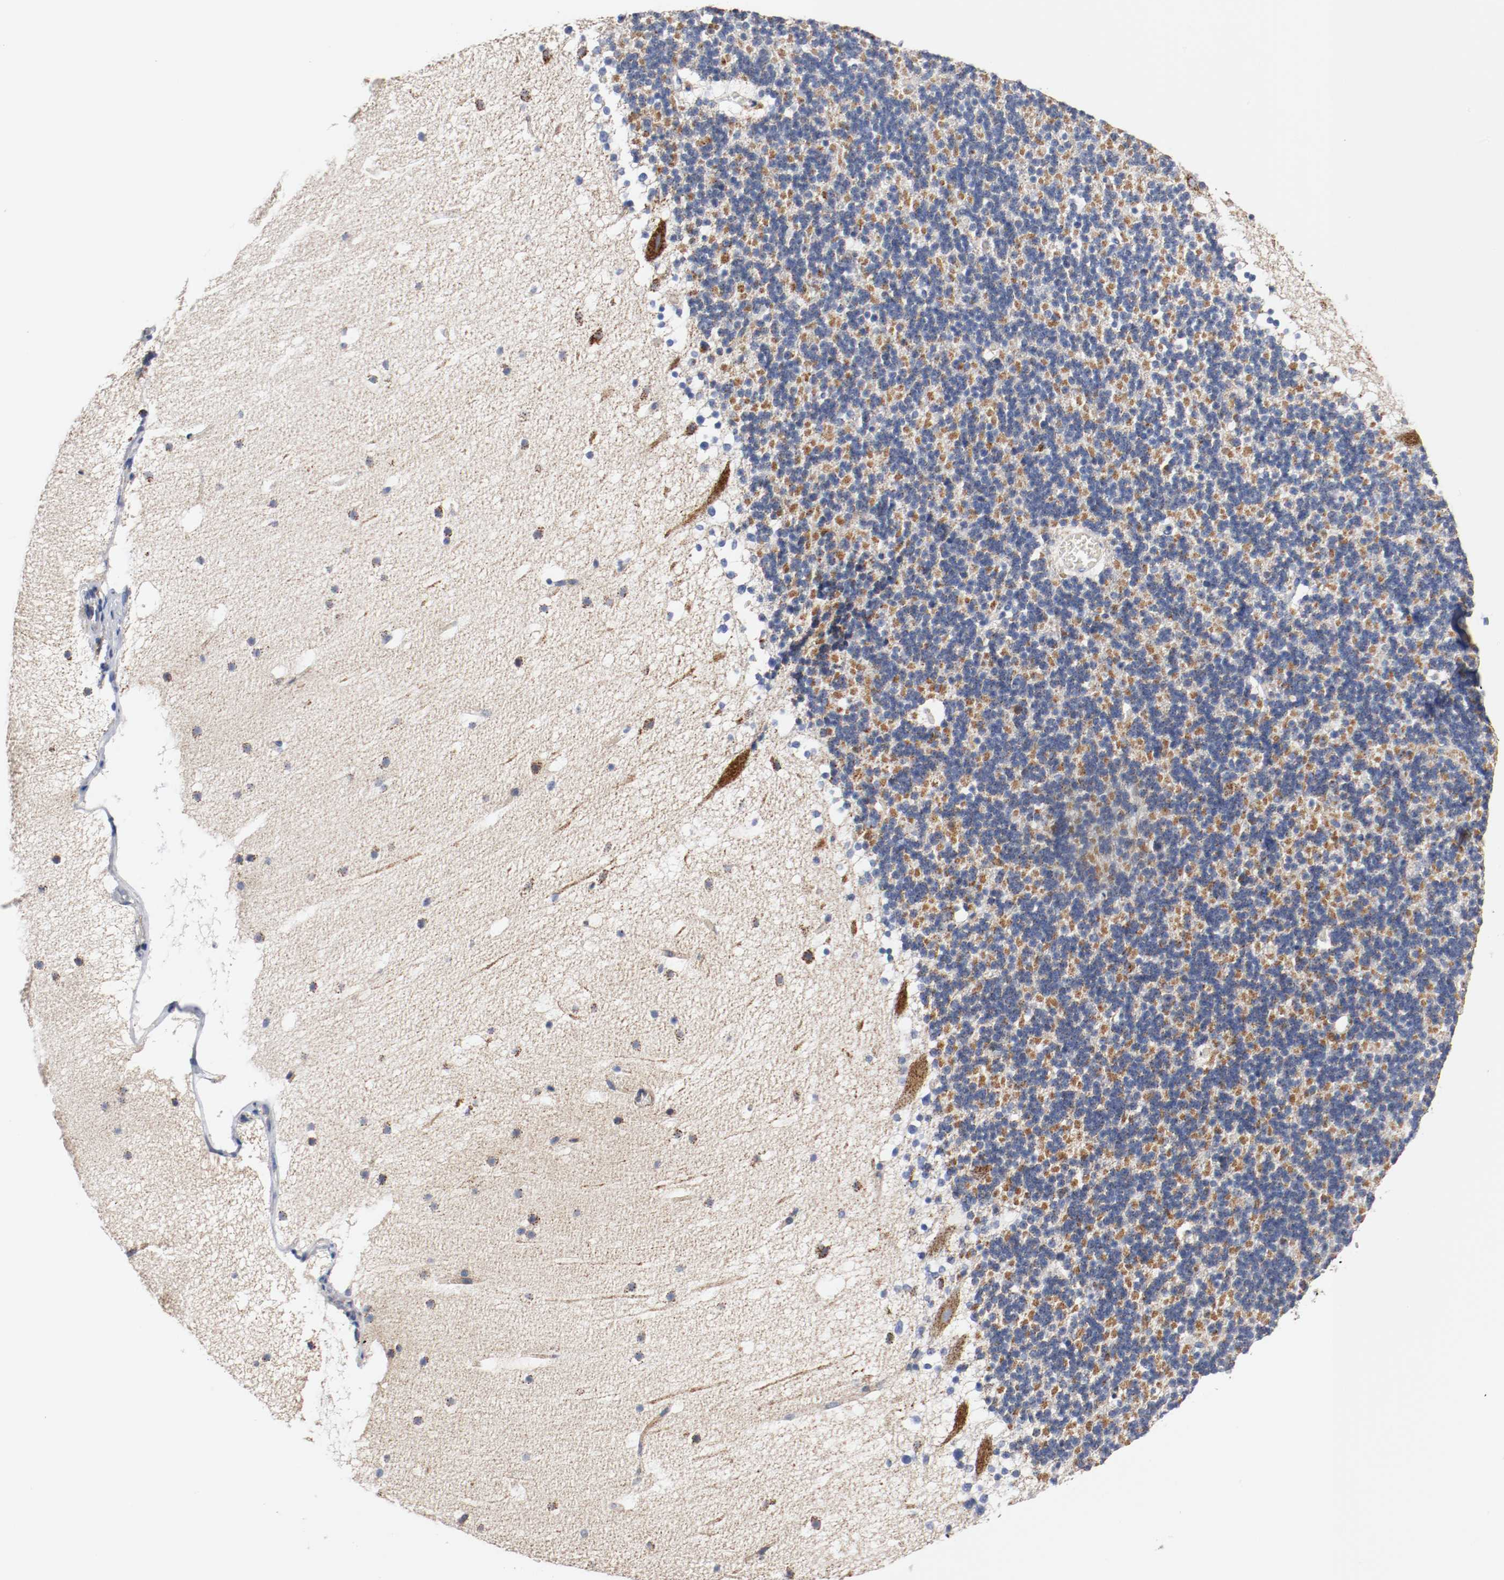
{"staining": {"intensity": "moderate", "quantity": "25%-75%", "location": "cytoplasmic/membranous"}, "tissue": "cerebellum", "cell_type": "Cells in granular layer", "image_type": "normal", "snomed": [{"axis": "morphology", "description": "Normal tissue, NOS"}, {"axis": "topography", "description": "Cerebellum"}], "caption": "Cerebellum stained with a brown dye displays moderate cytoplasmic/membranous positive staining in approximately 25%-75% of cells in granular layer.", "gene": "TUBD1", "patient": {"sex": "male", "age": 45}}